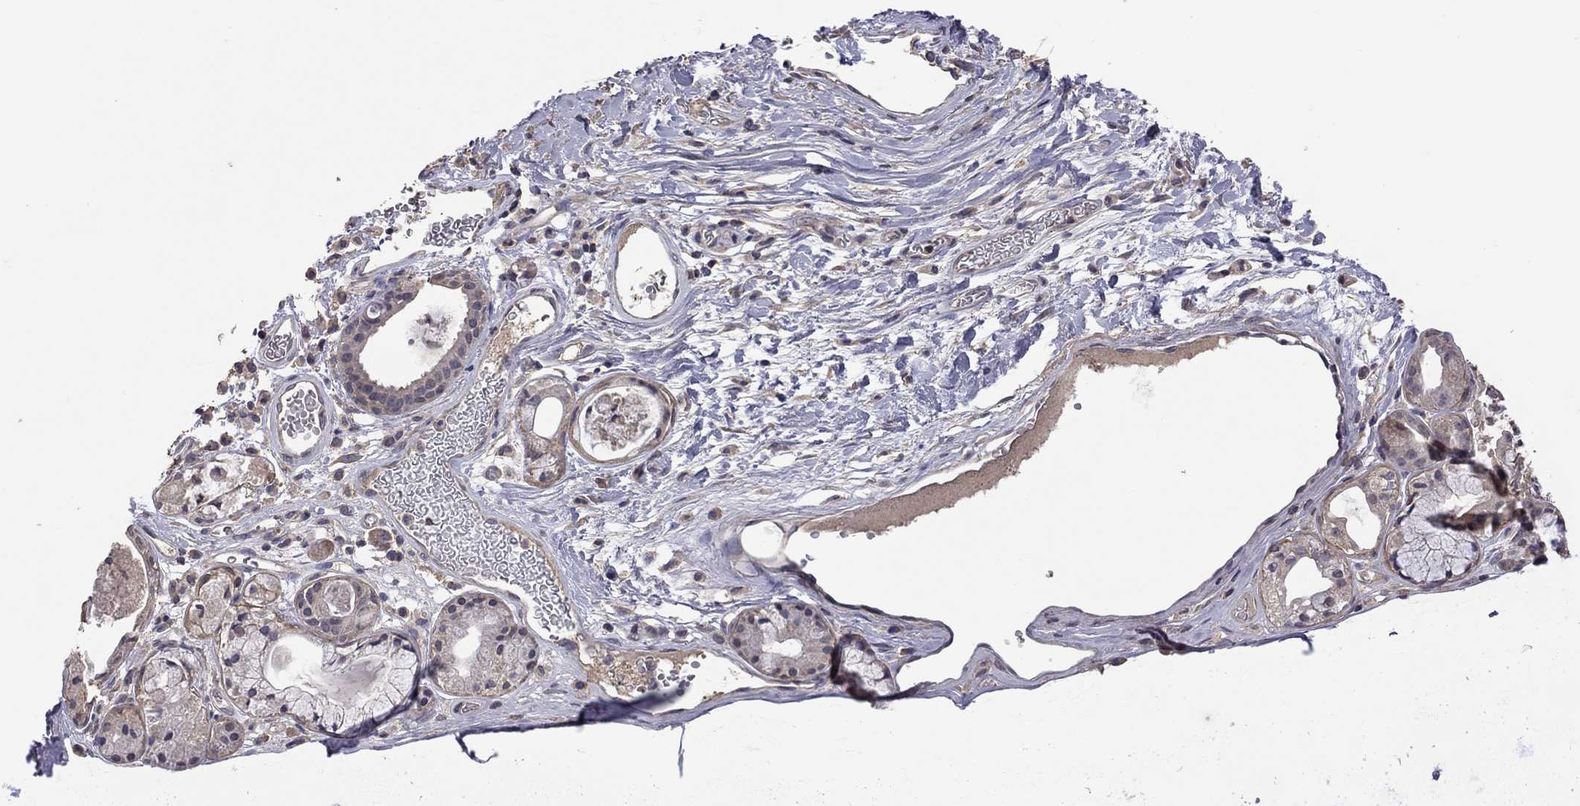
{"staining": {"intensity": "negative", "quantity": "none", "location": "none"}, "tissue": "soft tissue", "cell_type": "Fibroblasts", "image_type": "normal", "snomed": [{"axis": "morphology", "description": "Normal tissue, NOS"}, {"axis": "topography", "description": "Cartilage tissue"}], "caption": "High power microscopy micrograph of an immunohistochemistry image of benign soft tissue, revealing no significant positivity in fibroblasts. (DAB (3,3'-diaminobenzidine) immunohistochemistry (IHC), high magnification).", "gene": "TSNARE1", "patient": {"sex": "male", "age": 81}}